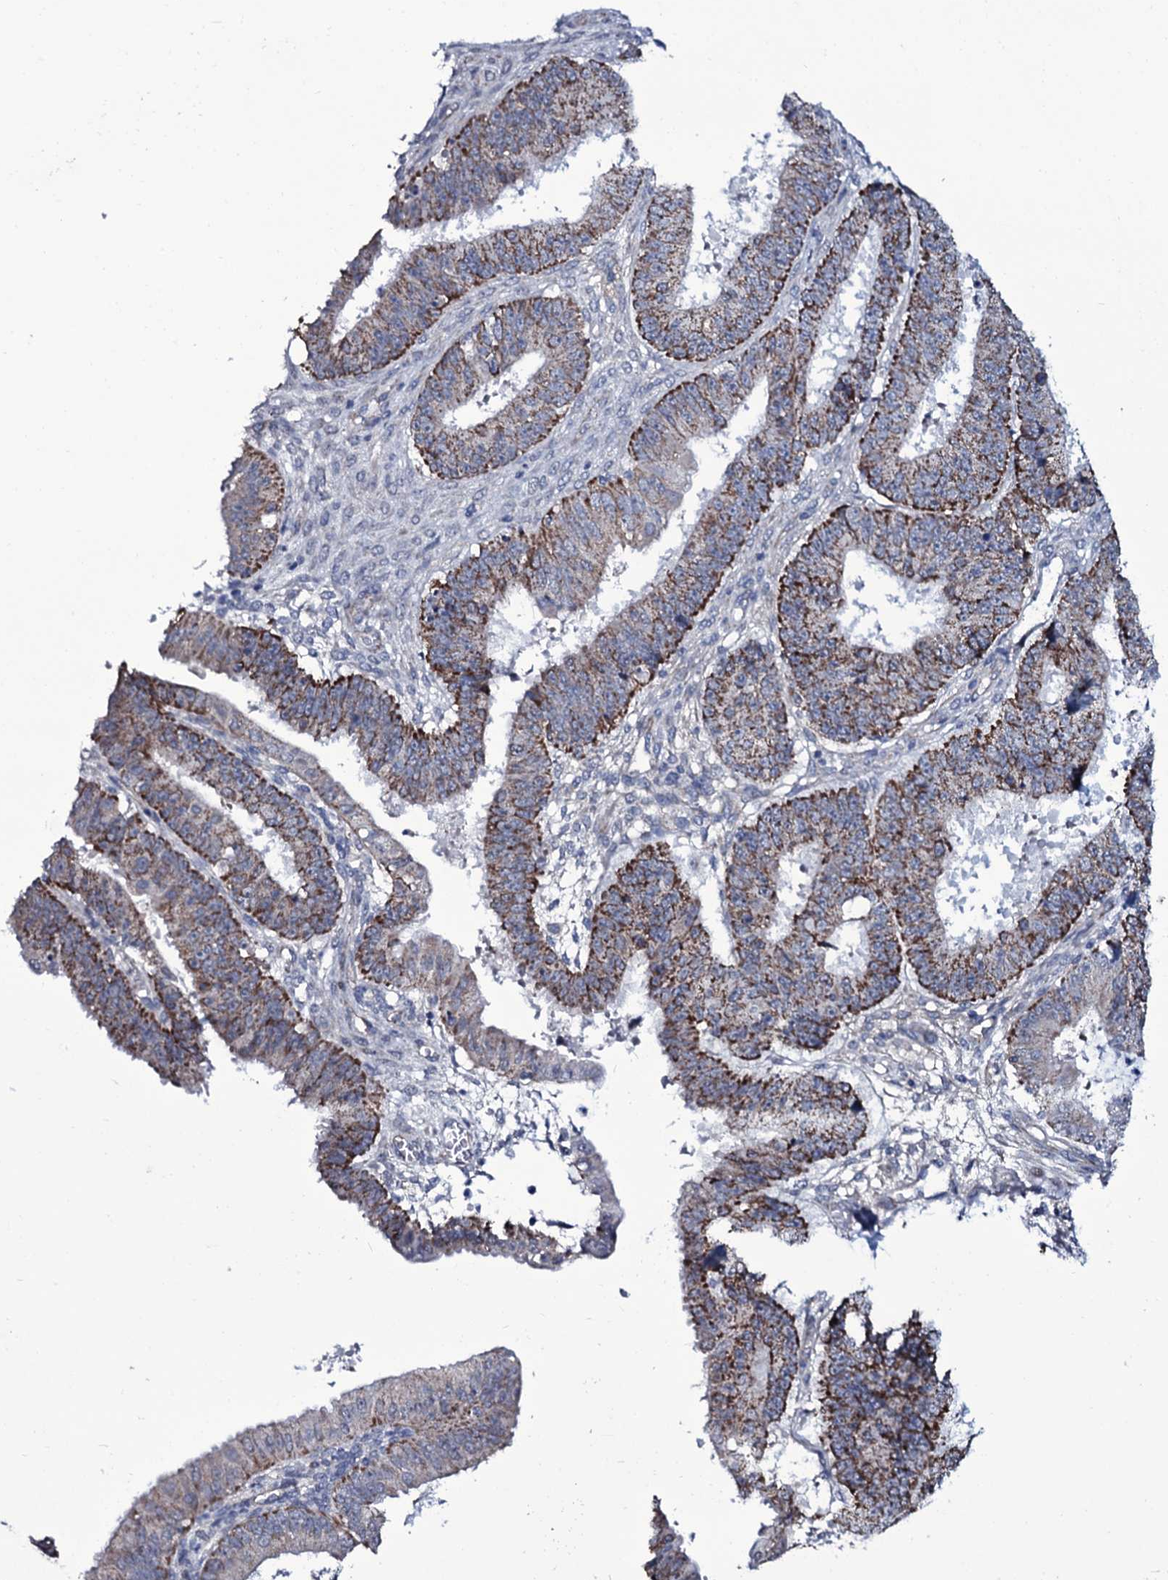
{"staining": {"intensity": "strong", "quantity": ">75%", "location": "cytoplasmic/membranous"}, "tissue": "ovarian cancer", "cell_type": "Tumor cells", "image_type": "cancer", "snomed": [{"axis": "morphology", "description": "Carcinoma, endometroid"}, {"axis": "topography", "description": "Appendix"}, {"axis": "topography", "description": "Ovary"}], "caption": "Tumor cells reveal strong cytoplasmic/membranous staining in approximately >75% of cells in ovarian cancer (endometroid carcinoma).", "gene": "WIPF3", "patient": {"sex": "female", "age": 42}}